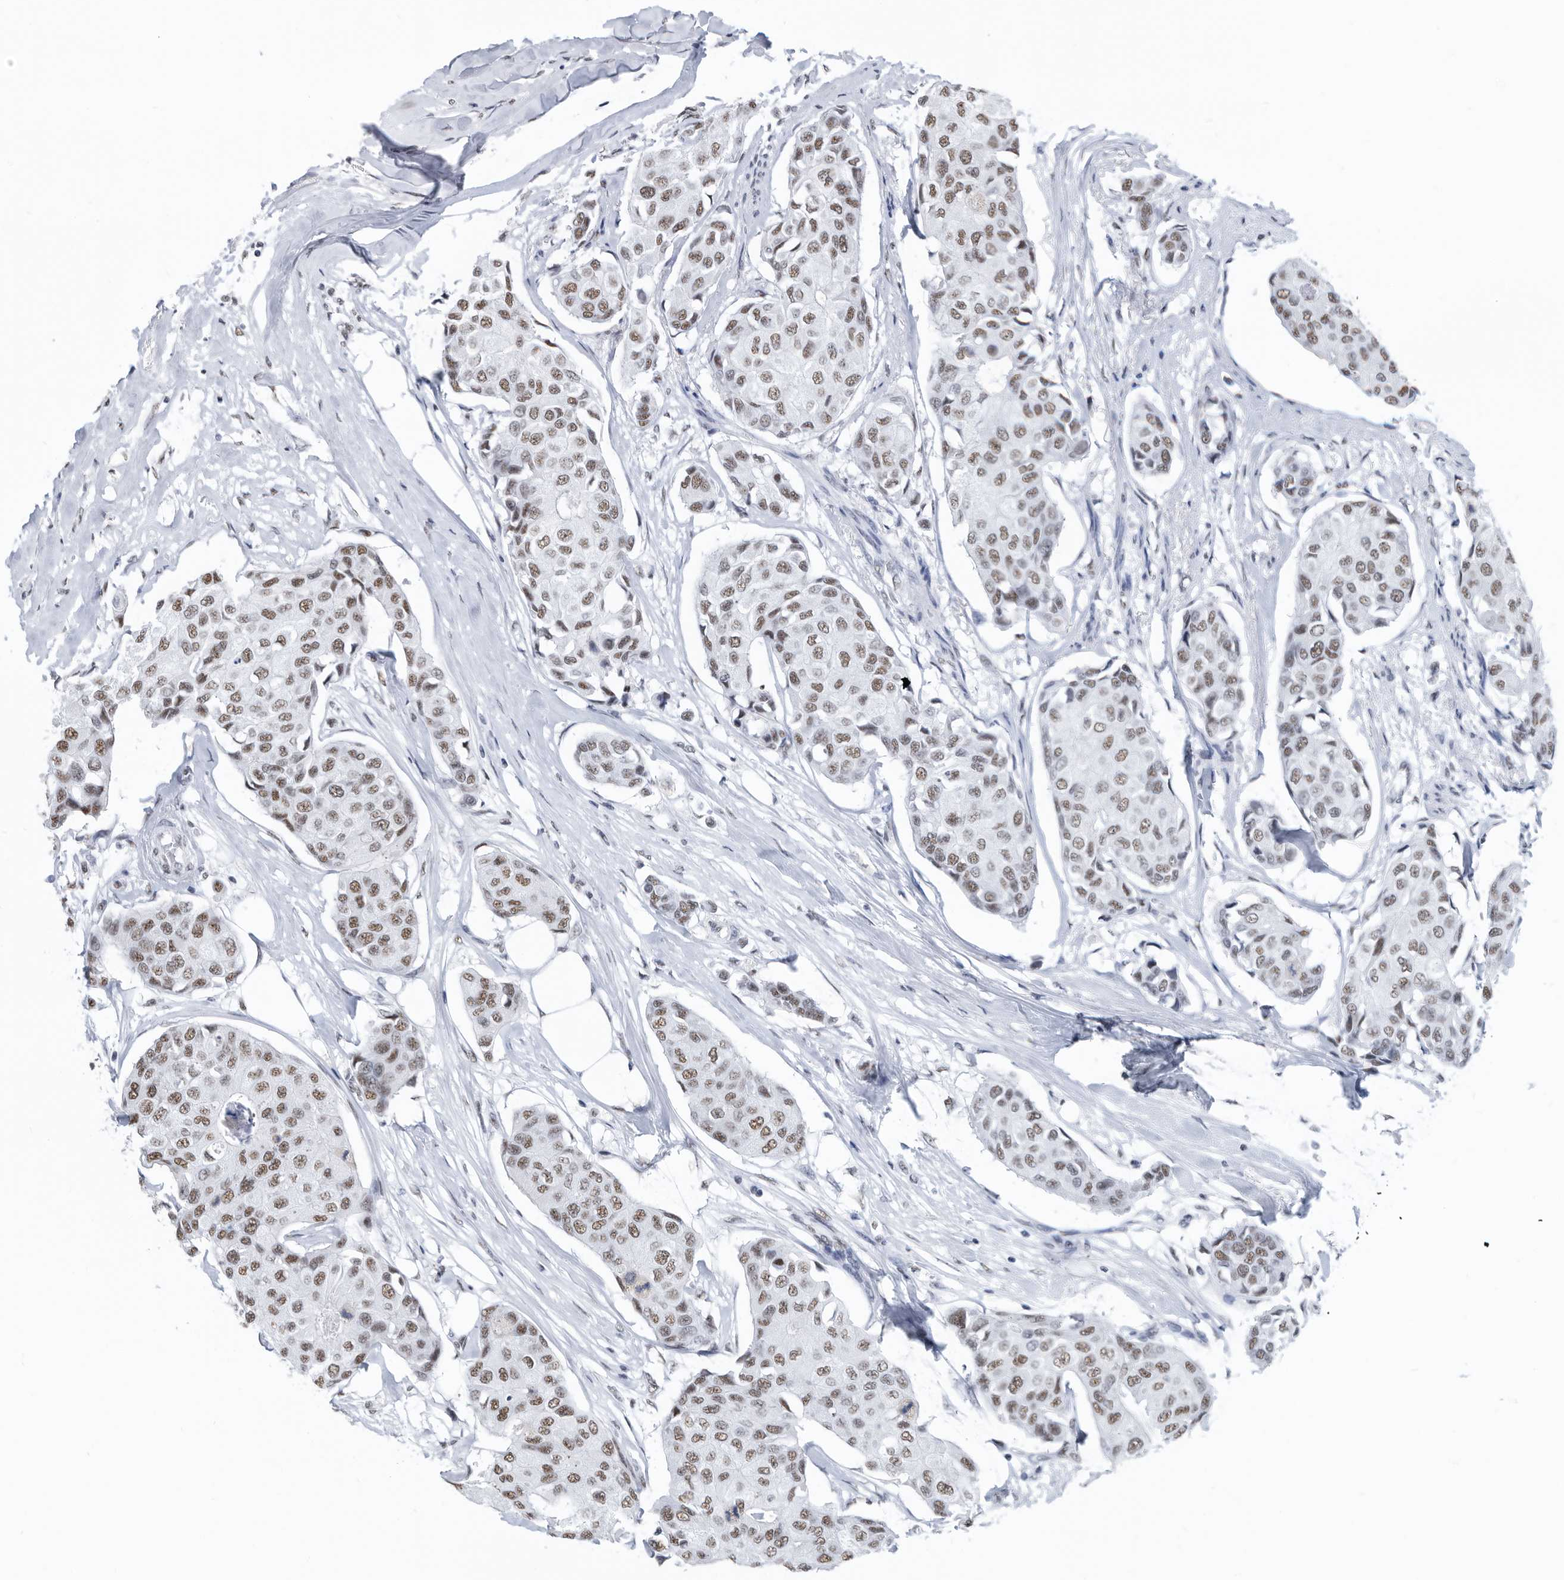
{"staining": {"intensity": "moderate", "quantity": ">75%", "location": "nuclear"}, "tissue": "breast cancer", "cell_type": "Tumor cells", "image_type": "cancer", "snomed": [{"axis": "morphology", "description": "Duct carcinoma"}, {"axis": "topography", "description": "Breast"}], "caption": "Invasive ductal carcinoma (breast) was stained to show a protein in brown. There is medium levels of moderate nuclear expression in about >75% of tumor cells.", "gene": "SF3A1", "patient": {"sex": "female", "age": 80}}